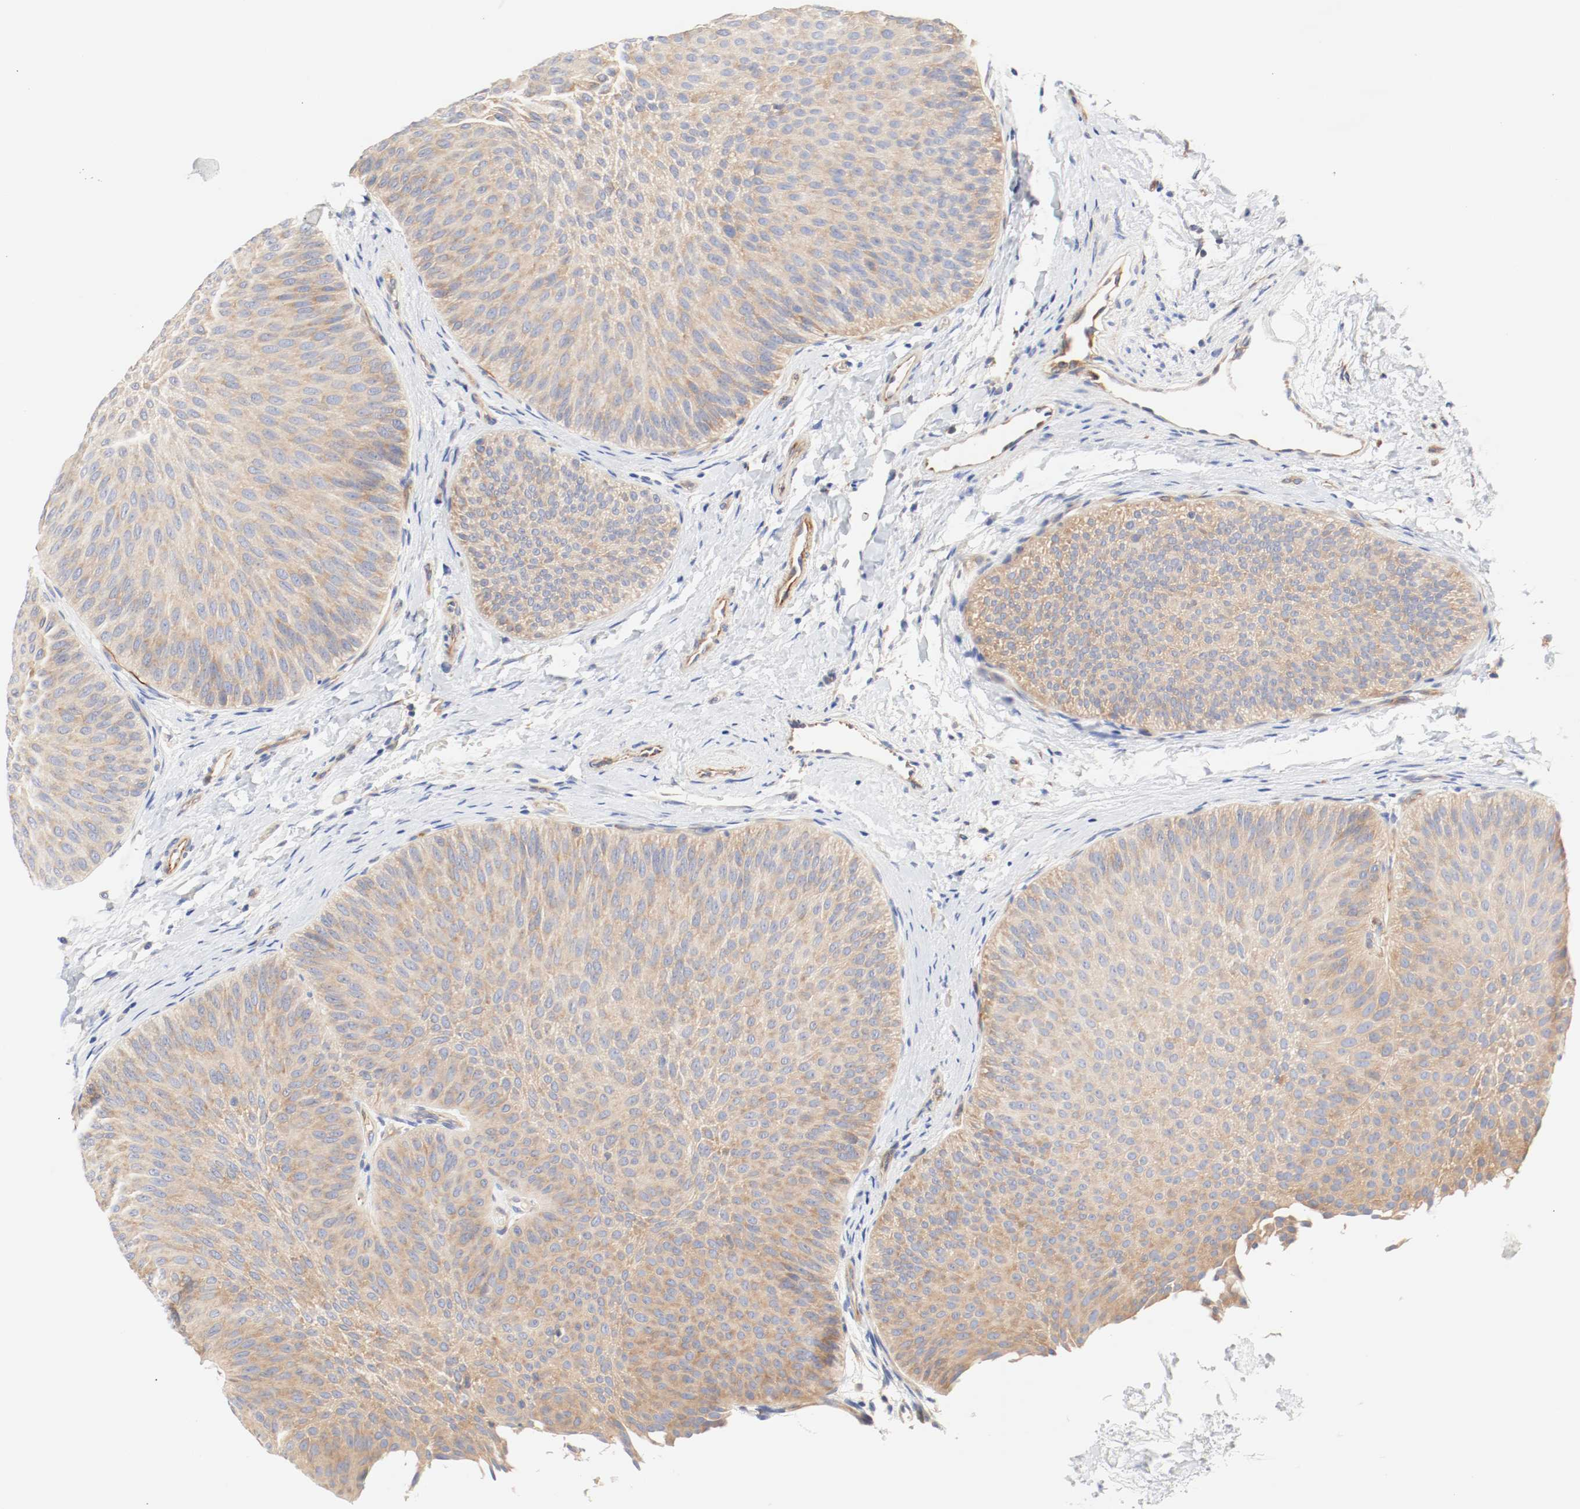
{"staining": {"intensity": "moderate", "quantity": ">75%", "location": "cytoplasmic/membranous"}, "tissue": "urothelial cancer", "cell_type": "Tumor cells", "image_type": "cancer", "snomed": [{"axis": "morphology", "description": "Urothelial carcinoma, Low grade"}, {"axis": "topography", "description": "Urinary bladder"}], "caption": "A photomicrograph showing moderate cytoplasmic/membranous positivity in about >75% of tumor cells in urothelial cancer, as visualized by brown immunohistochemical staining.", "gene": "GIT1", "patient": {"sex": "female", "age": 60}}